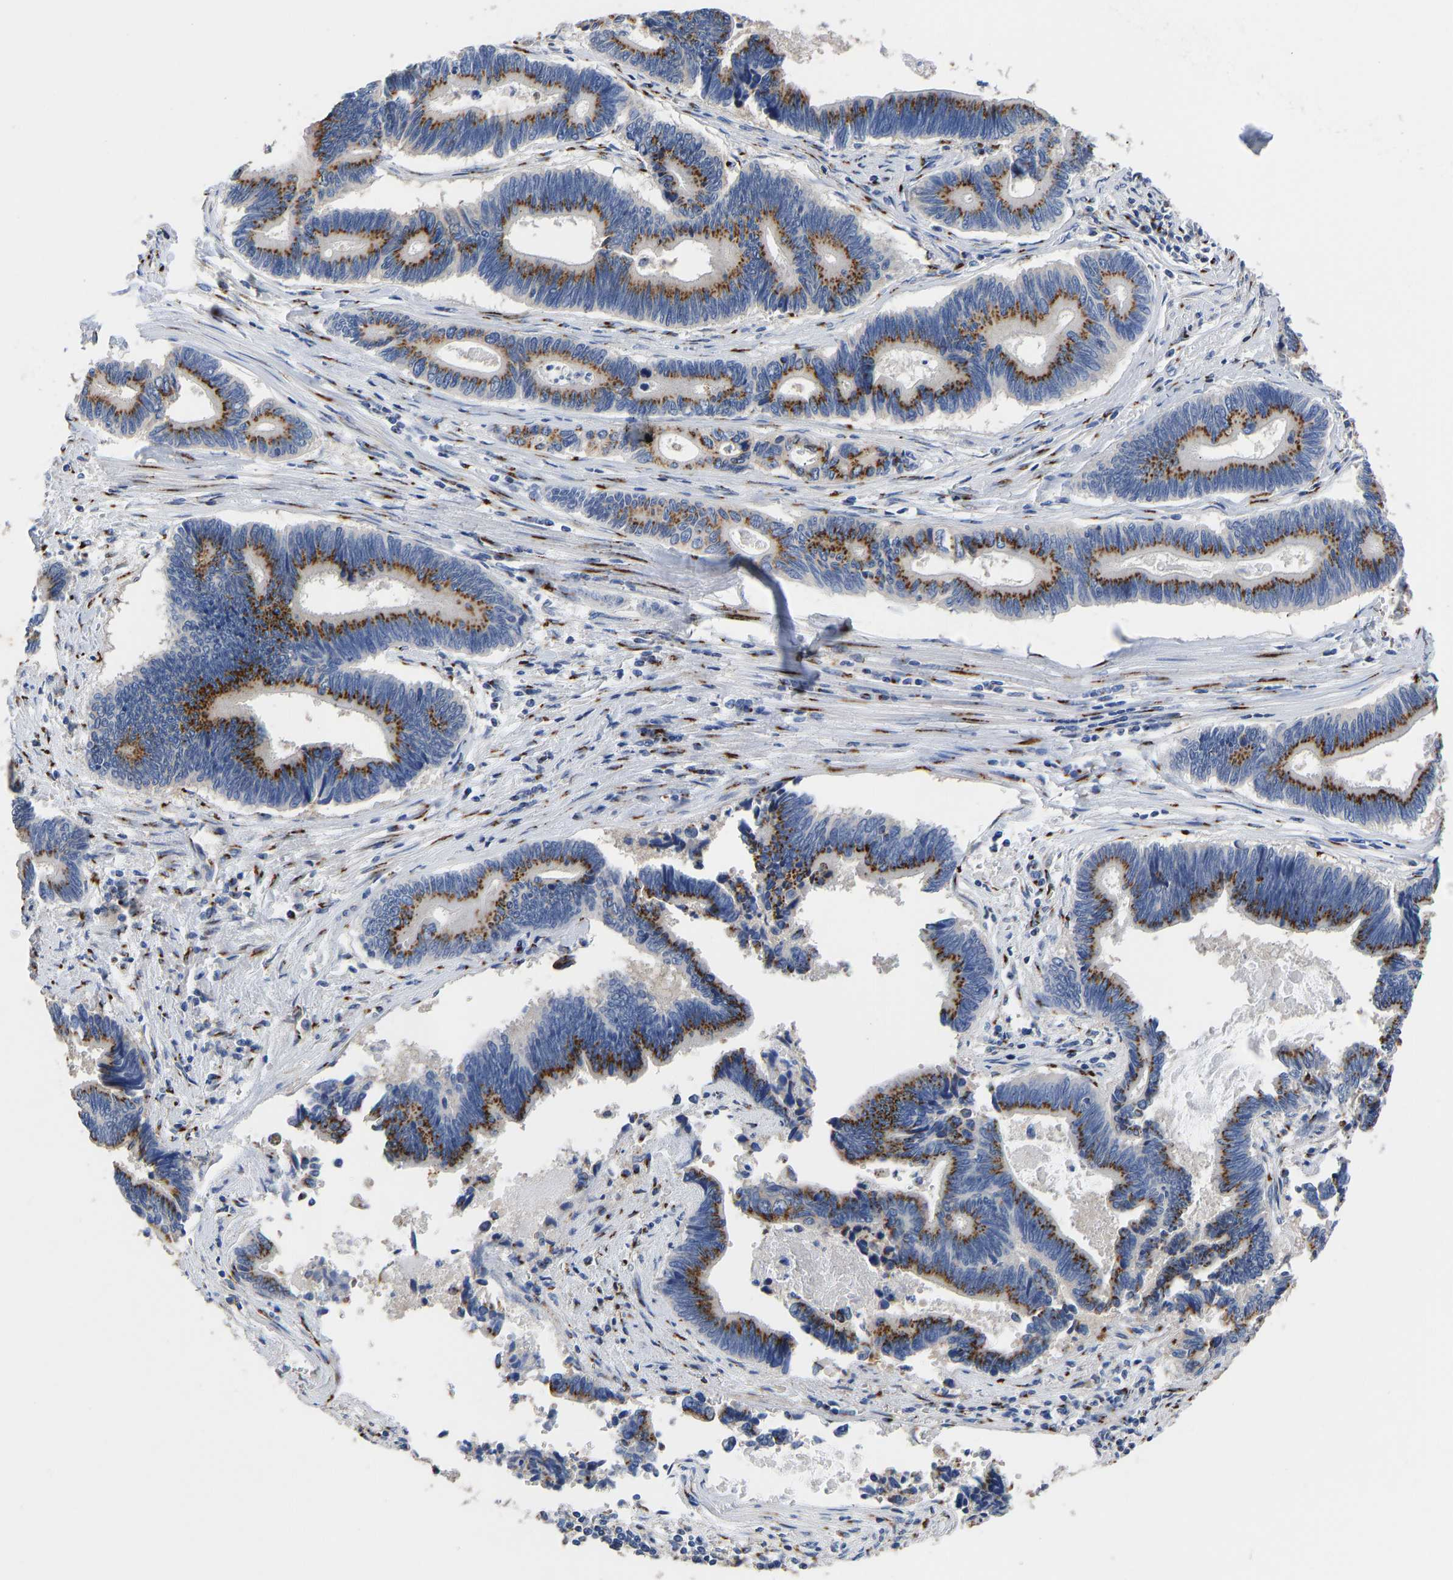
{"staining": {"intensity": "moderate", "quantity": ">75%", "location": "cytoplasmic/membranous"}, "tissue": "pancreatic cancer", "cell_type": "Tumor cells", "image_type": "cancer", "snomed": [{"axis": "morphology", "description": "Adenocarcinoma, NOS"}, {"axis": "topography", "description": "Pancreas"}], "caption": "A brown stain shows moderate cytoplasmic/membranous positivity of a protein in pancreatic adenocarcinoma tumor cells.", "gene": "TMEM87A", "patient": {"sex": "female", "age": 70}}